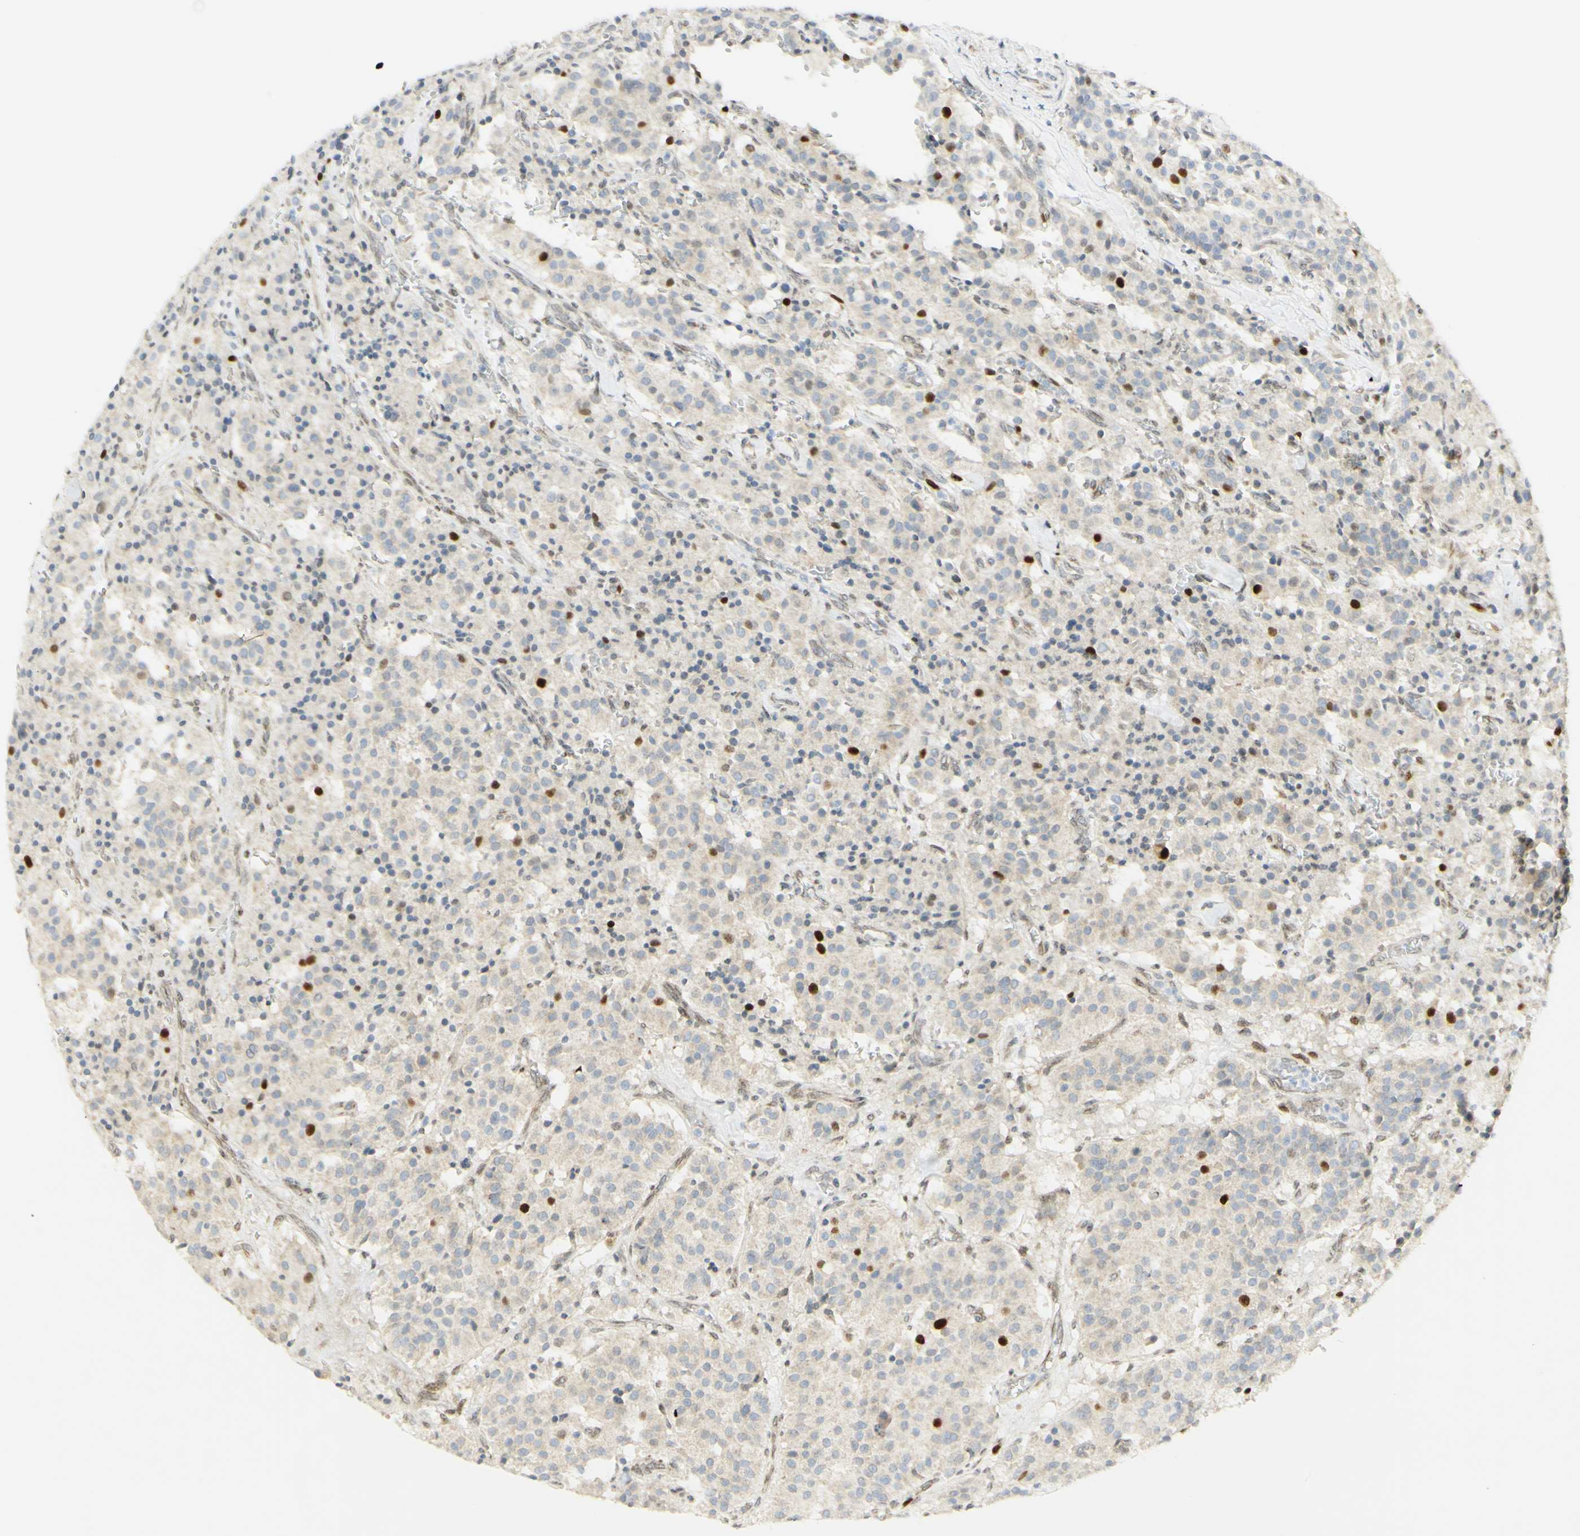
{"staining": {"intensity": "strong", "quantity": "<25%", "location": "nuclear"}, "tissue": "carcinoid", "cell_type": "Tumor cells", "image_type": "cancer", "snomed": [{"axis": "morphology", "description": "Carcinoid, malignant, NOS"}, {"axis": "topography", "description": "Lung"}], "caption": "Immunohistochemical staining of carcinoid reveals strong nuclear protein positivity in about <25% of tumor cells. The protein of interest is shown in brown color, while the nuclei are stained blue.", "gene": "E2F1", "patient": {"sex": "male", "age": 30}}